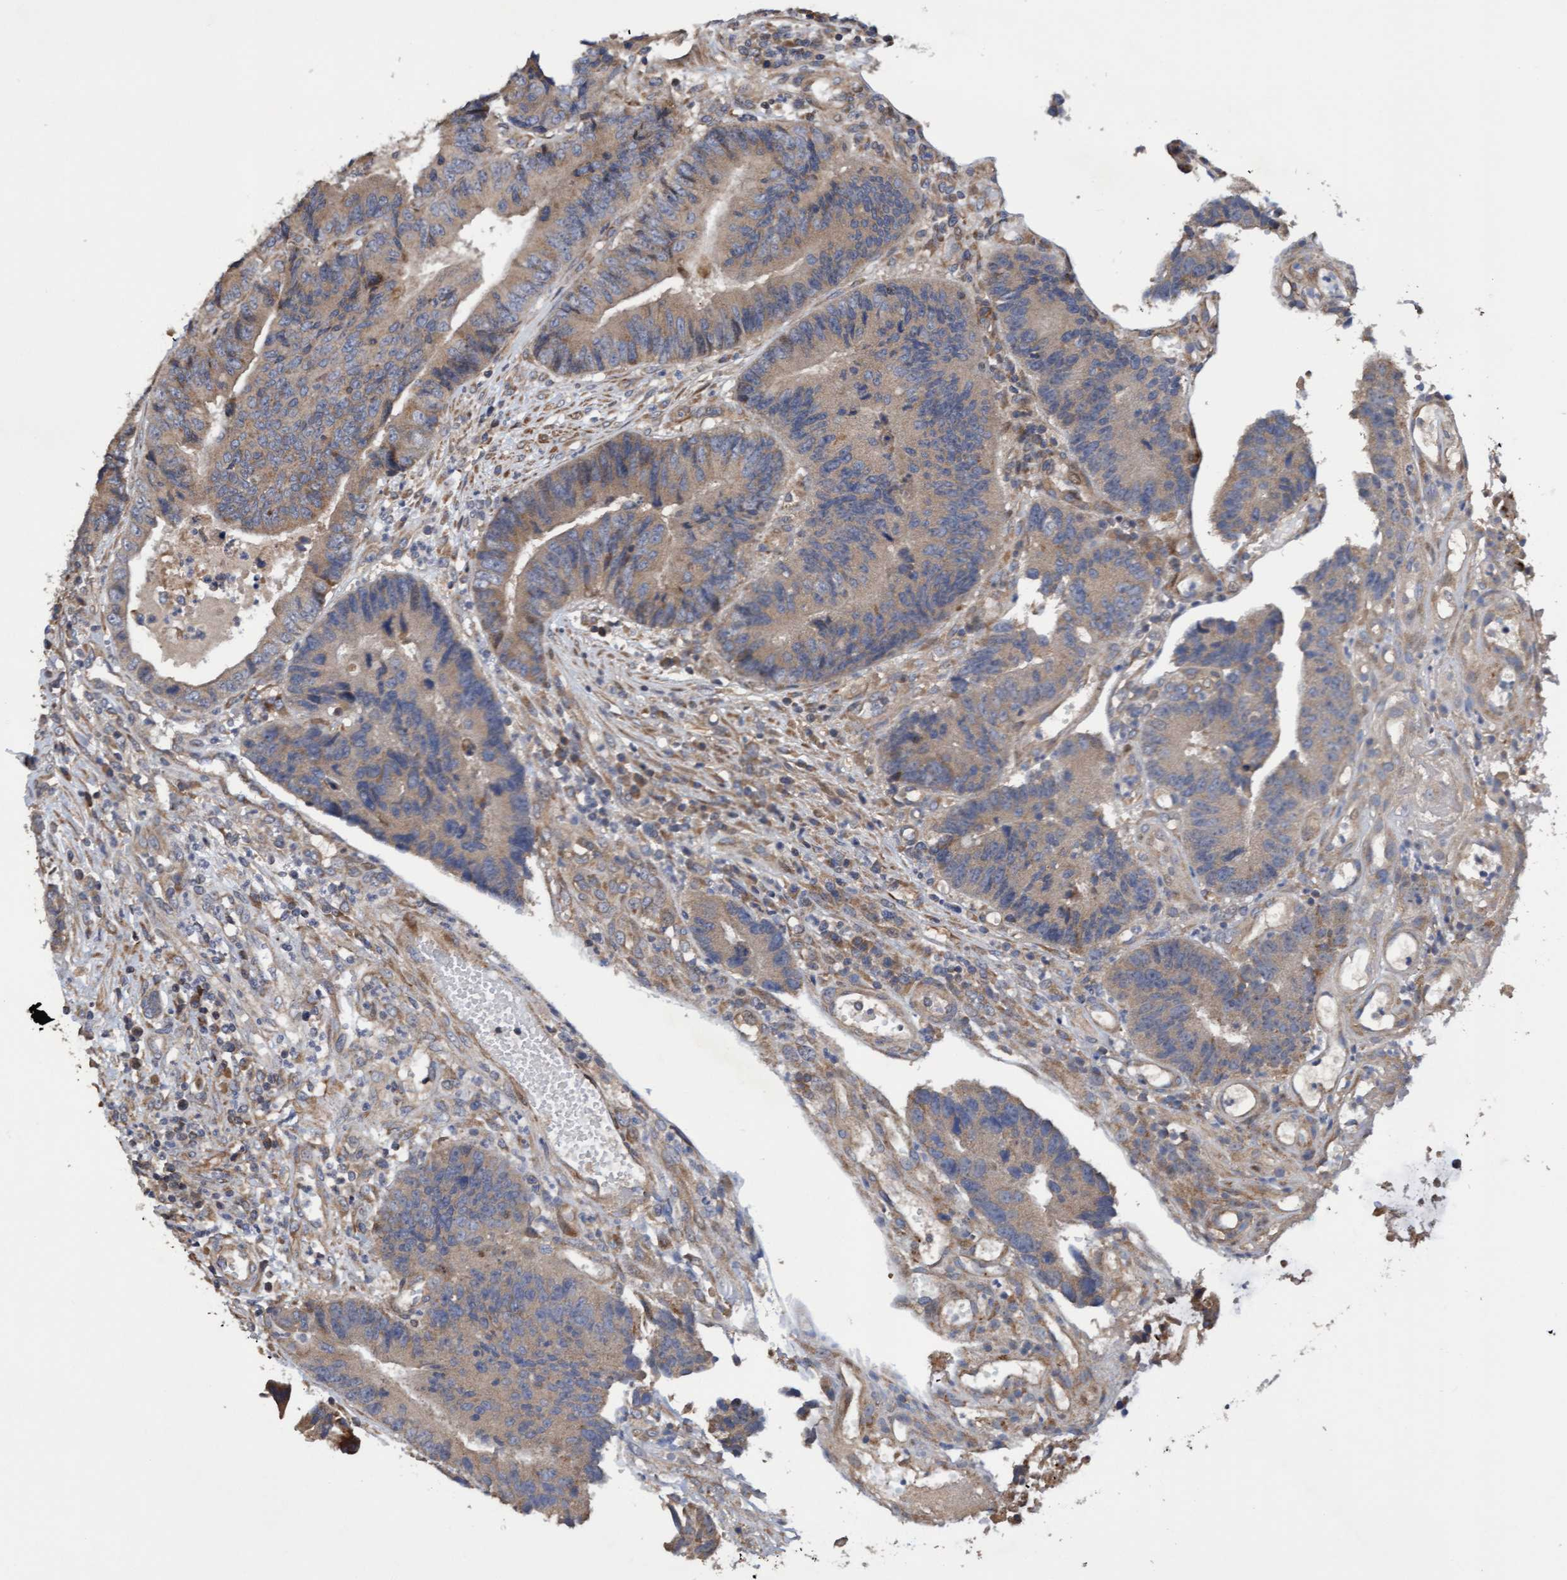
{"staining": {"intensity": "weak", "quantity": "25%-75%", "location": "cytoplasmic/membranous"}, "tissue": "colorectal cancer", "cell_type": "Tumor cells", "image_type": "cancer", "snomed": [{"axis": "morphology", "description": "Adenocarcinoma, NOS"}, {"axis": "topography", "description": "Rectum"}], "caption": "Brown immunohistochemical staining in colorectal cancer (adenocarcinoma) exhibits weak cytoplasmic/membranous expression in about 25%-75% of tumor cells.", "gene": "ELP5", "patient": {"sex": "male", "age": 84}}